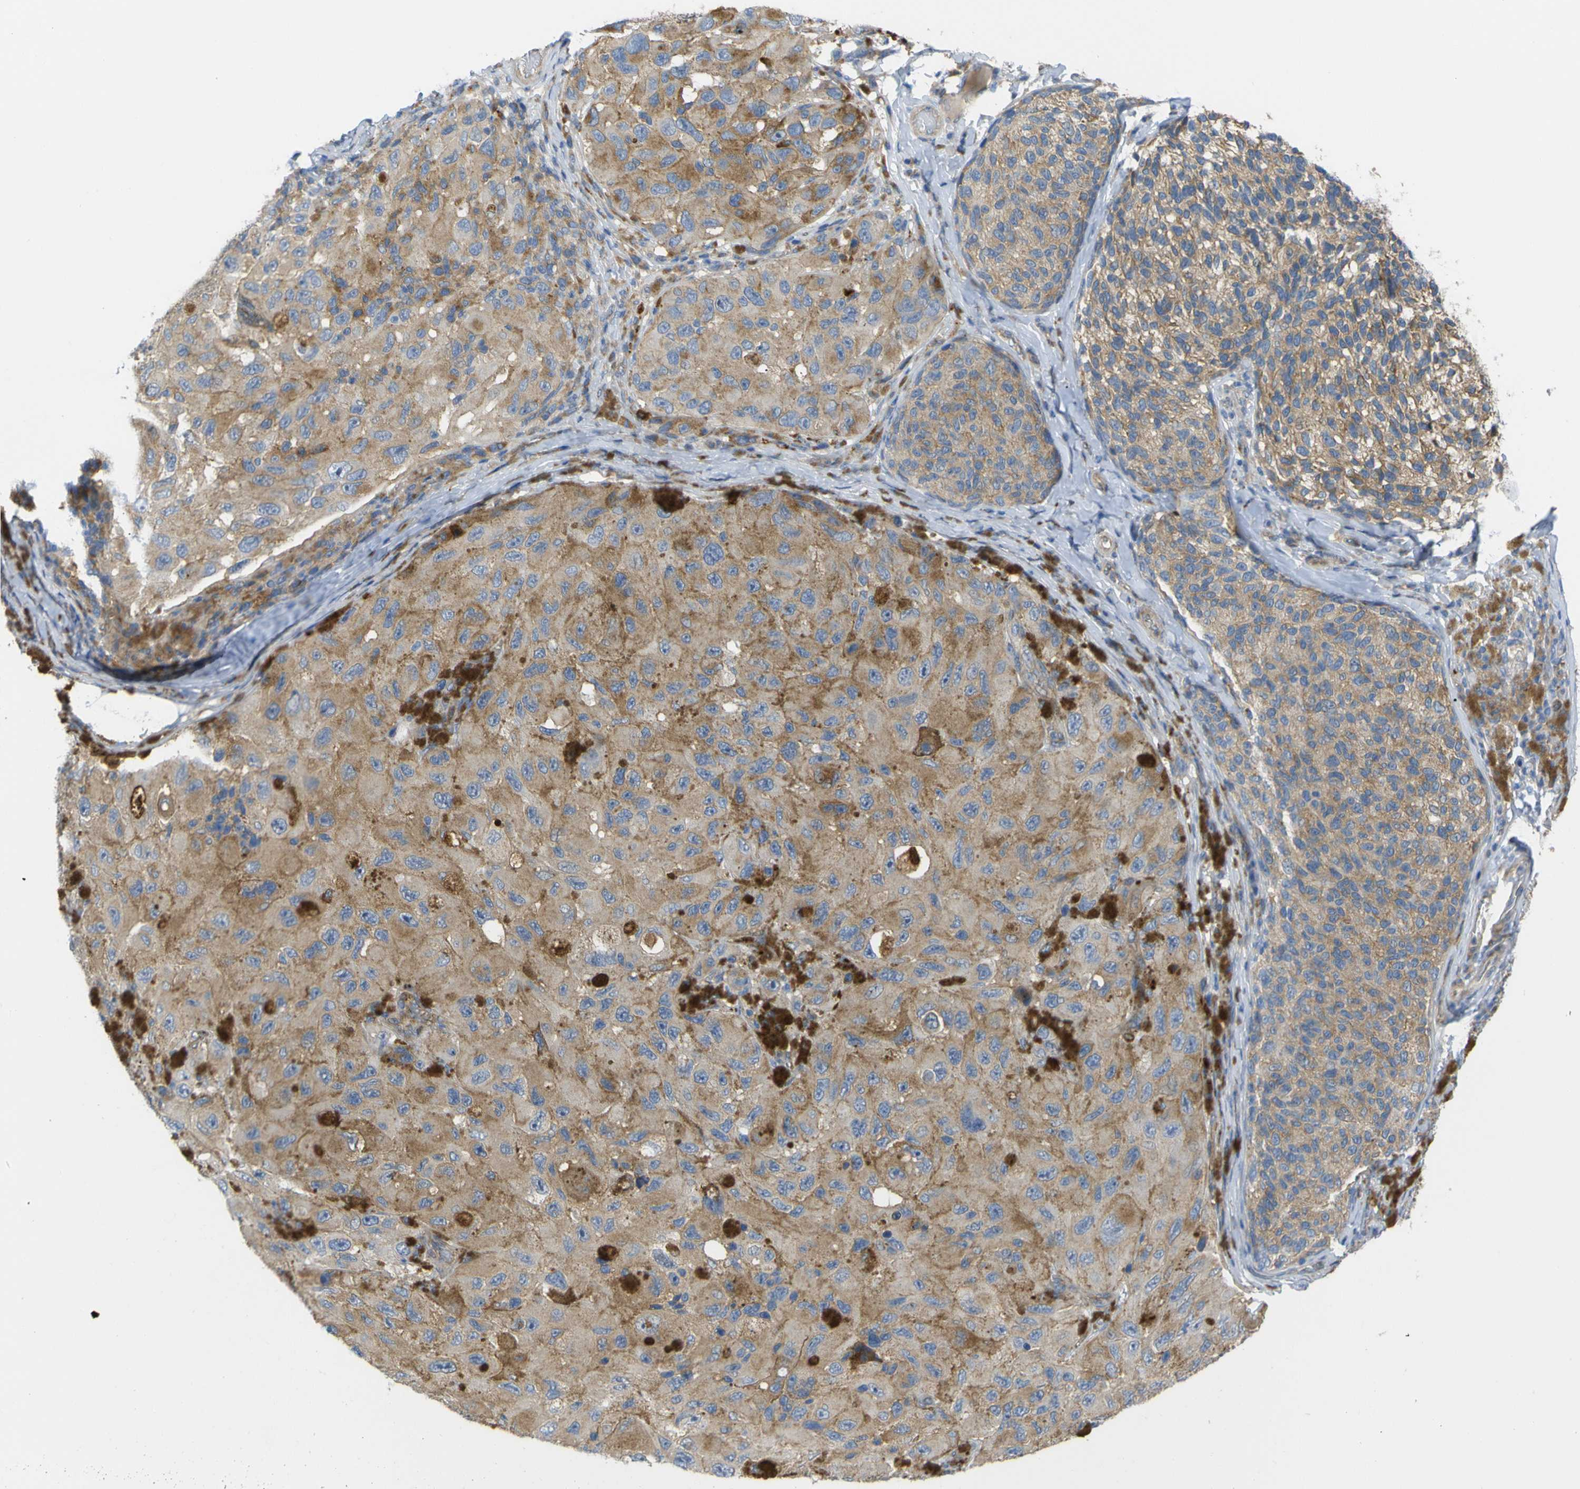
{"staining": {"intensity": "moderate", "quantity": ">75%", "location": "cytoplasmic/membranous"}, "tissue": "melanoma", "cell_type": "Tumor cells", "image_type": "cancer", "snomed": [{"axis": "morphology", "description": "Malignant melanoma, NOS"}, {"axis": "topography", "description": "Skin"}], "caption": "Moderate cytoplasmic/membranous expression is seen in about >75% of tumor cells in malignant melanoma. The staining is performed using DAB brown chromogen to label protein expression. The nuclei are counter-stained blue using hematoxylin.", "gene": "SYPL1", "patient": {"sex": "female", "age": 73}}